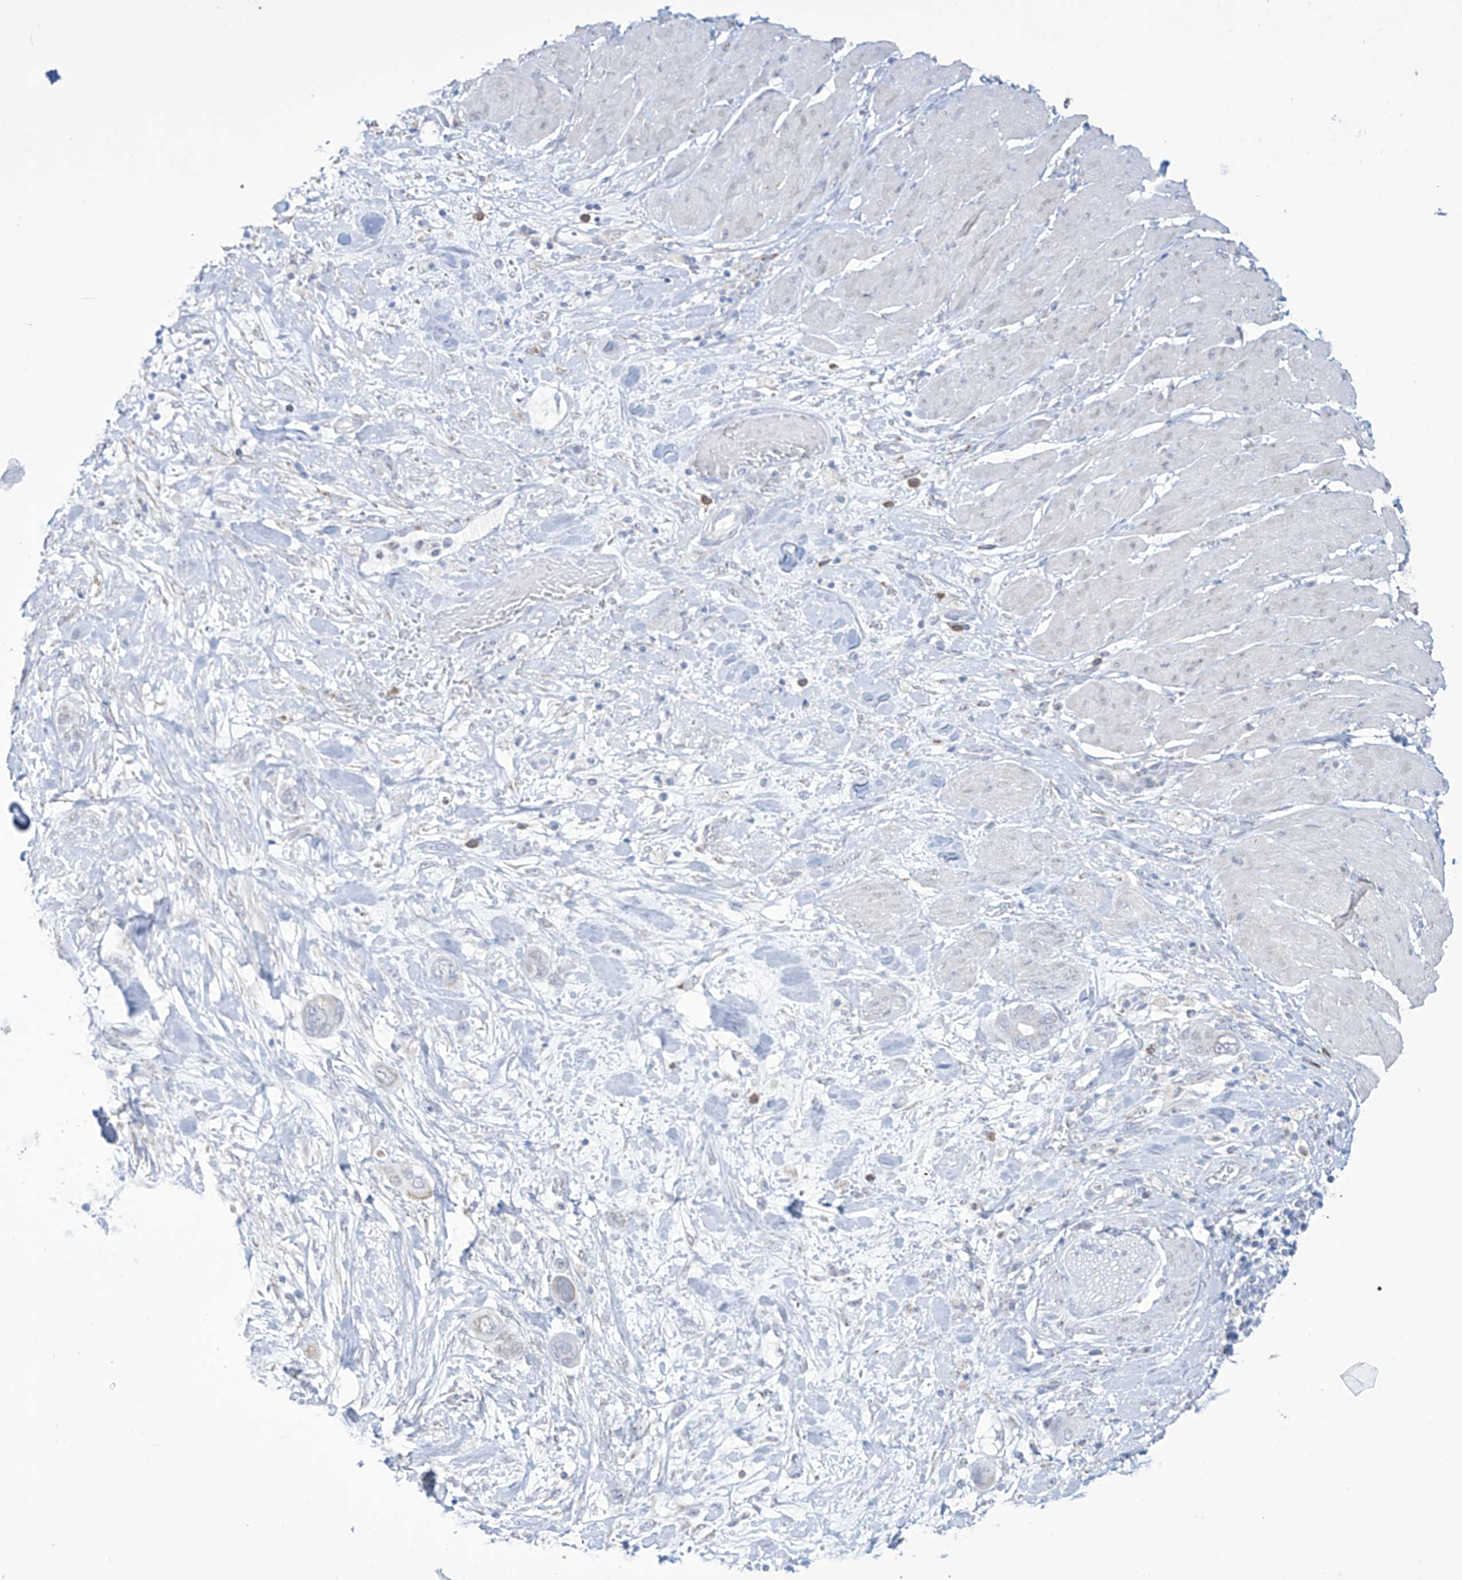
{"staining": {"intensity": "negative", "quantity": "none", "location": "none"}, "tissue": "pancreatic cancer", "cell_type": "Tumor cells", "image_type": "cancer", "snomed": [{"axis": "morphology", "description": "Adenocarcinoma, NOS"}, {"axis": "topography", "description": "Pancreas"}], "caption": "There is no significant positivity in tumor cells of pancreatic cancer.", "gene": "ALDH6A1", "patient": {"sex": "male", "age": 68}}